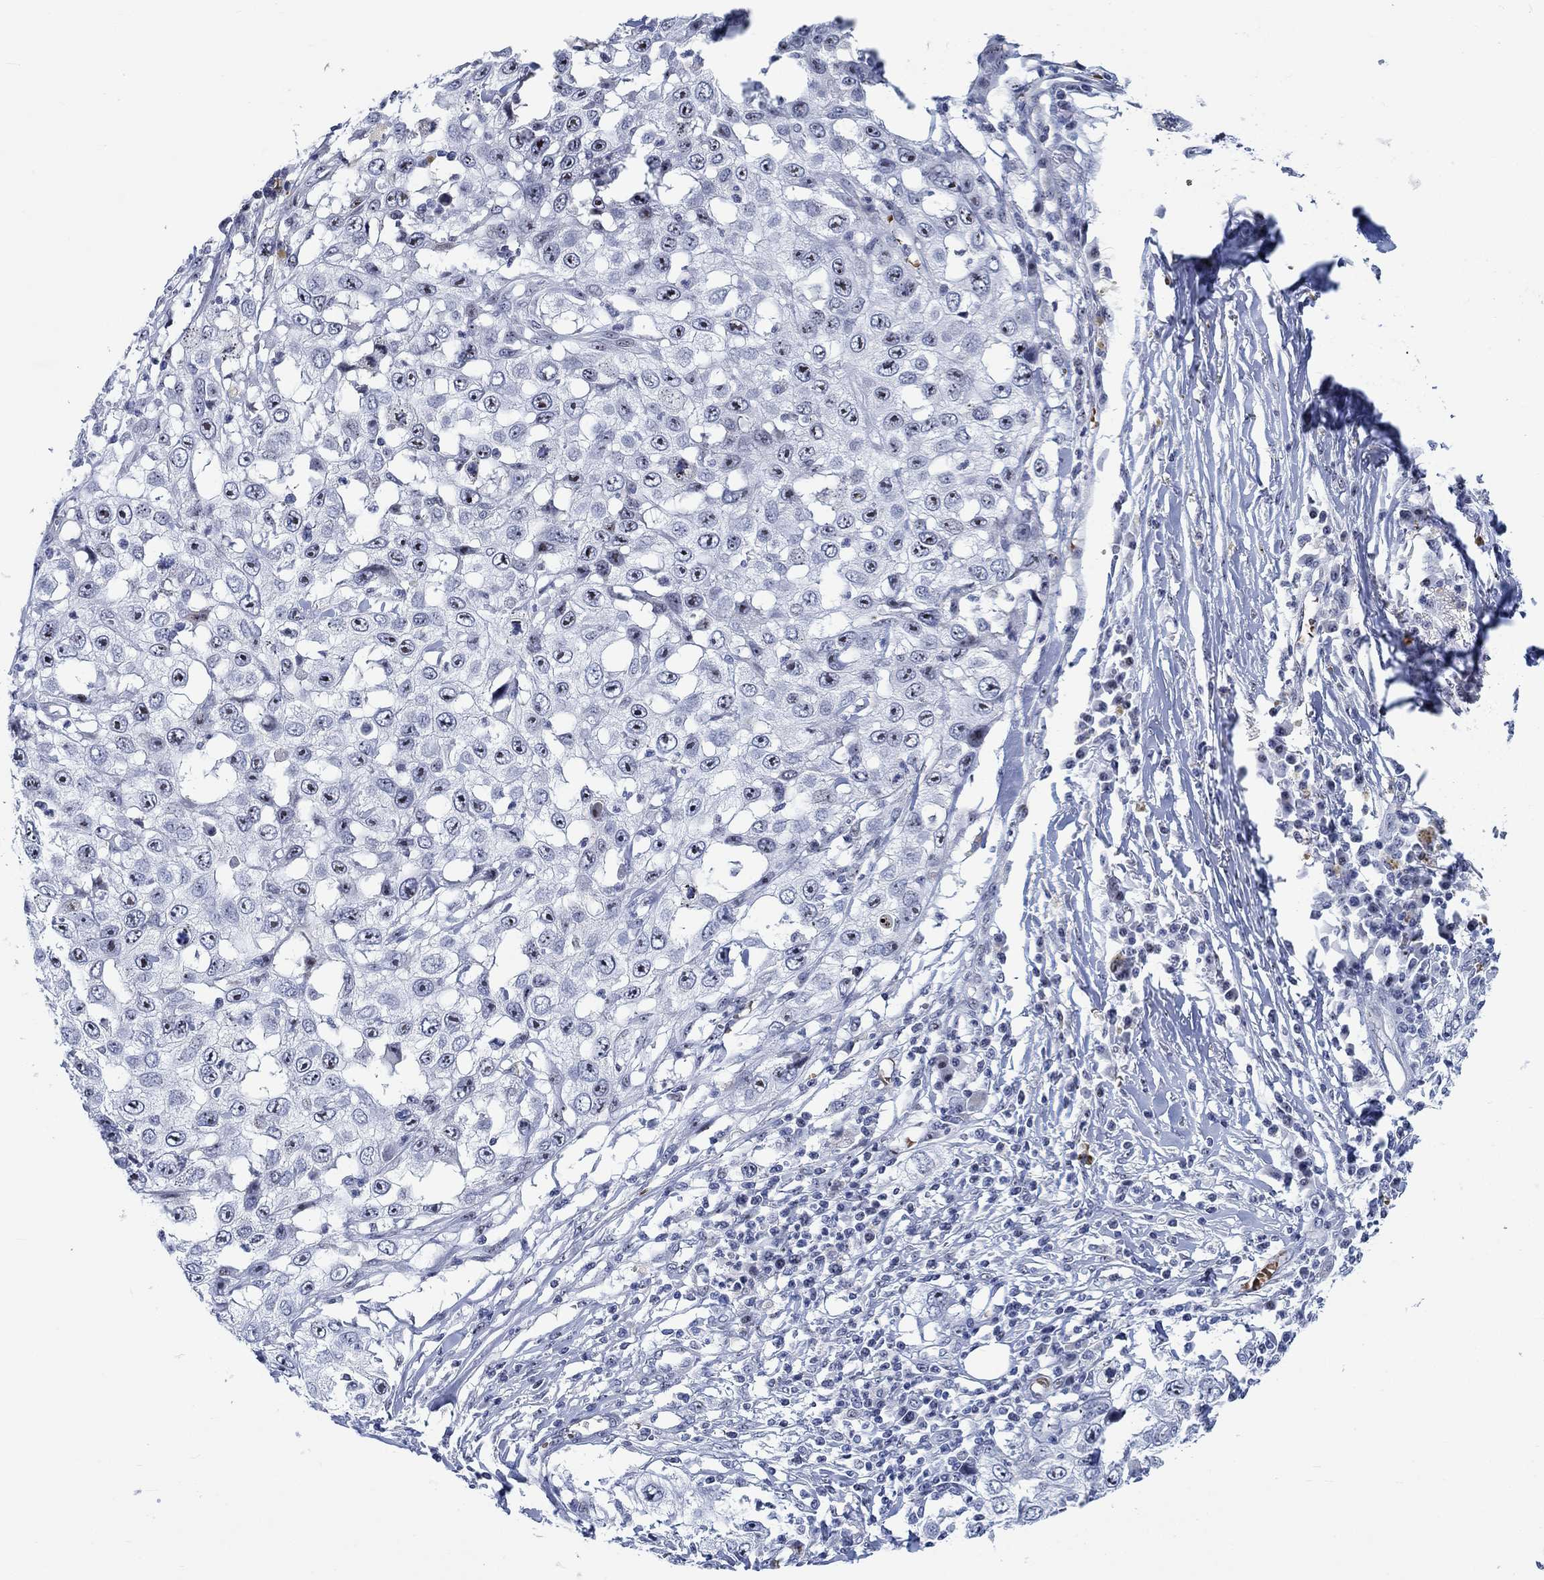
{"staining": {"intensity": "strong", "quantity": "25%-75%", "location": "nuclear"}, "tissue": "skin cancer", "cell_type": "Tumor cells", "image_type": "cancer", "snomed": [{"axis": "morphology", "description": "Squamous cell carcinoma, NOS"}, {"axis": "topography", "description": "Skin"}], "caption": "A photomicrograph showing strong nuclear positivity in about 25%-75% of tumor cells in skin squamous cell carcinoma, as visualized by brown immunohistochemical staining.", "gene": "ZNF446", "patient": {"sex": "male", "age": 82}}